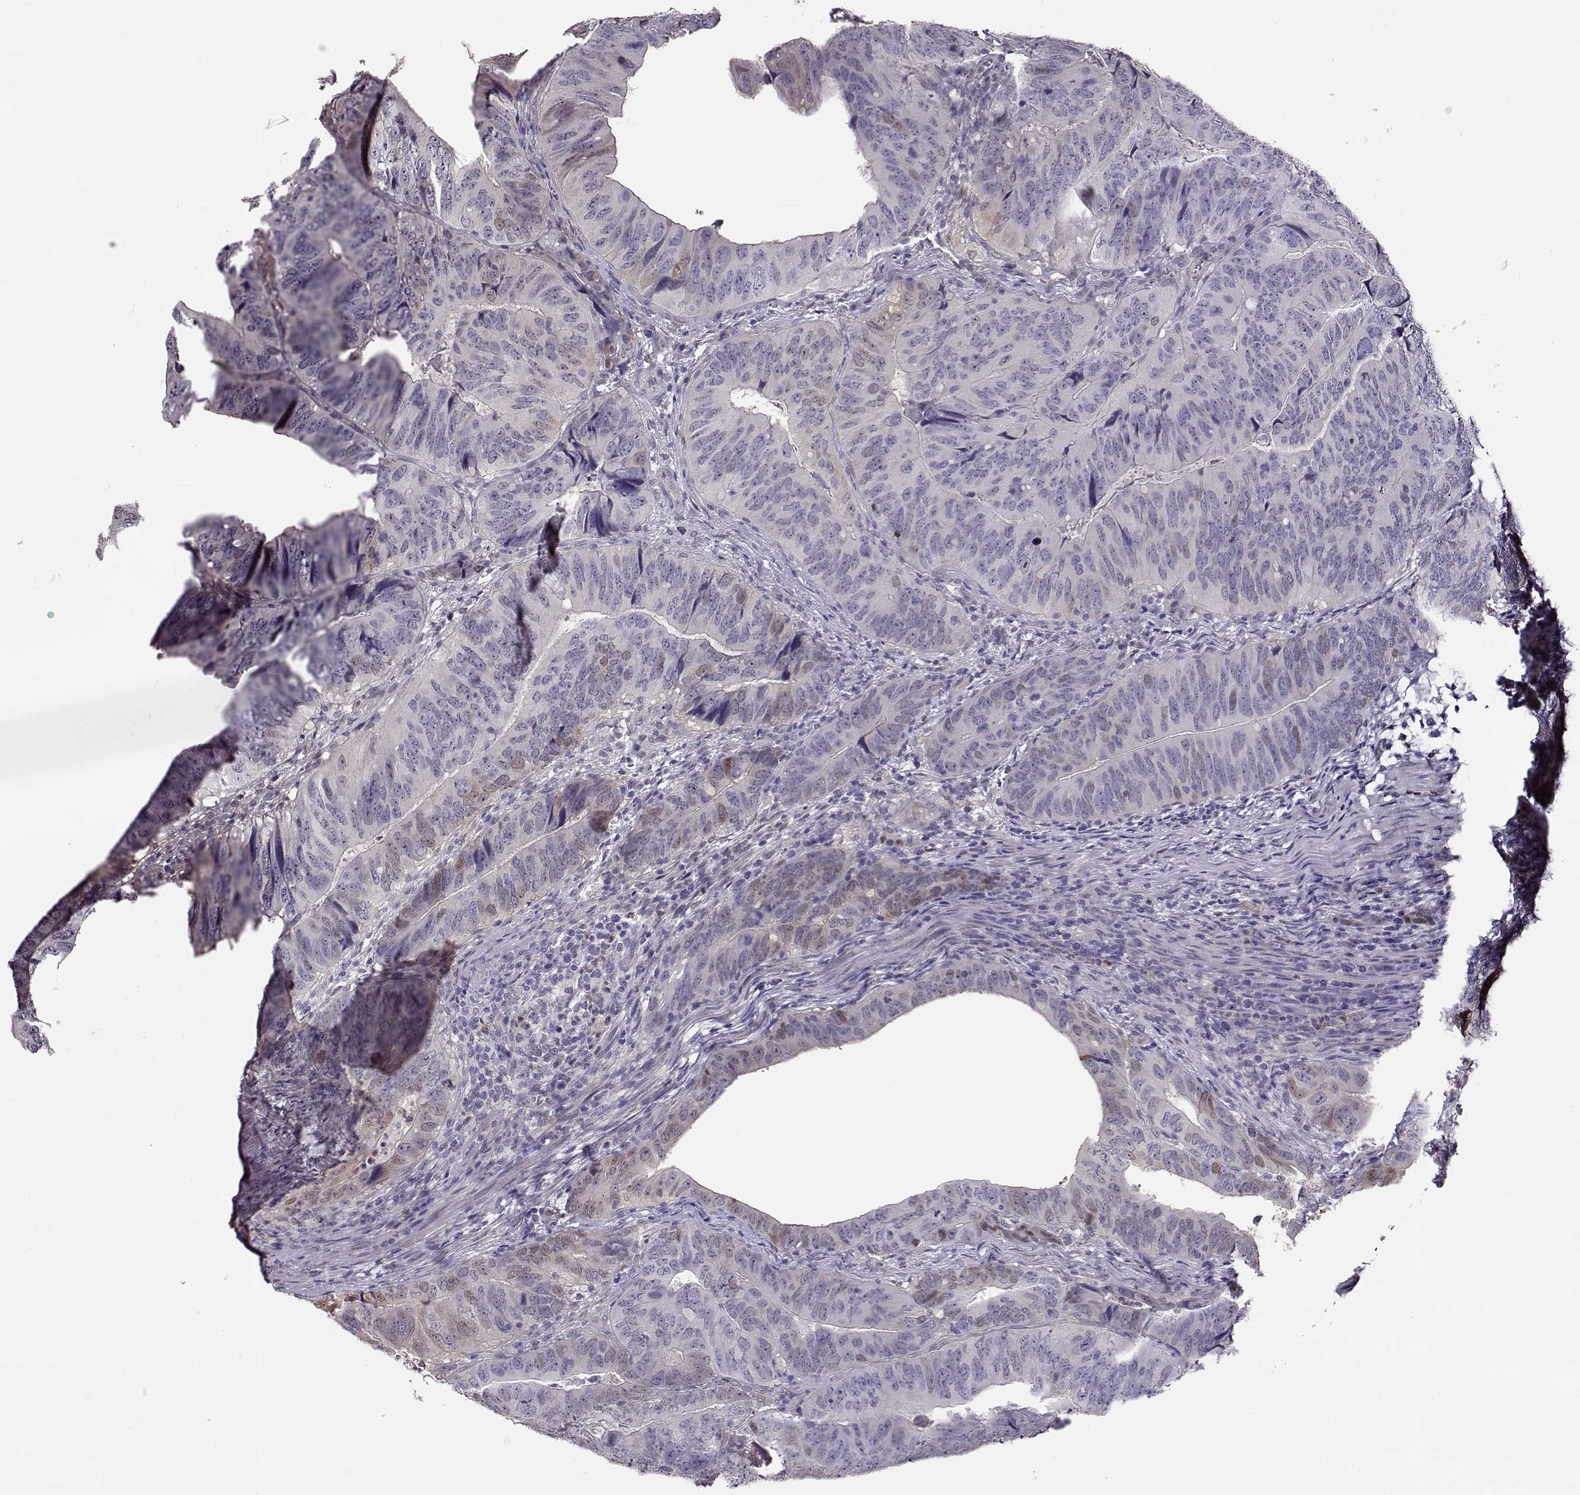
{"staining": {"intensity": "weak", "quantity": "<25%", "location": "nuclear"}, "tissue": "colorectal cancer", "cell_type": "Tumor cells", "image_type": "cancer", "snomed": [{"axis": "morphology", "description": "Adenocarcinoma, NOS"}, {"axis": "topography", "description": "Colon"}], "caption": "This is a micrograph of immunohistochemistry (IHC) staining of colorectal adenocarcinoma, which shows no positivity in tumor cells. (Brightfield microscopy of DAB IHC at high magnification).", "gene": "CCR8", "patient": {"sex": "male", "age": 79}}